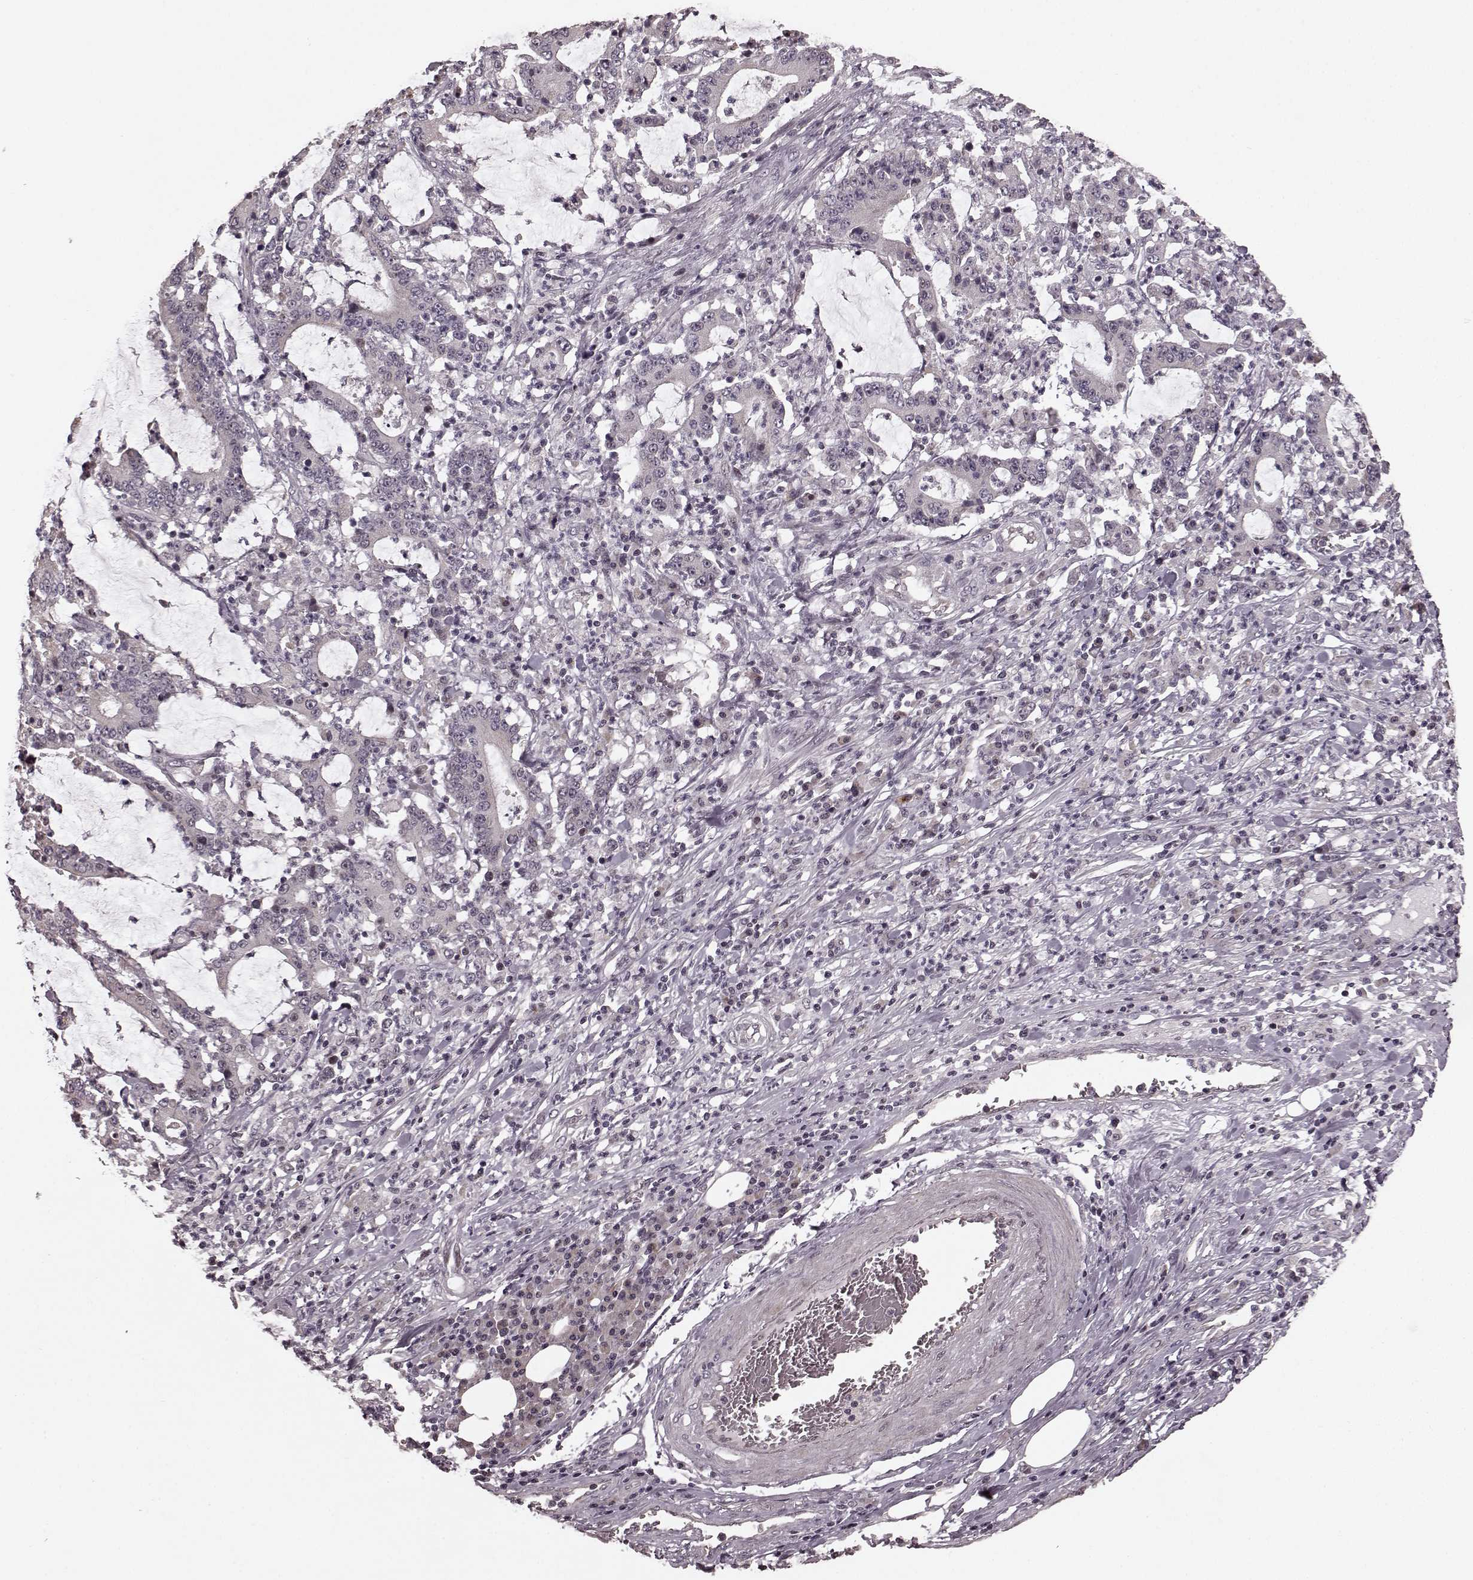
{"staining": {"intensity": "negative", "quantity": "none", "location": "none"}, "tissue": "stomach cancer", "cell_type": "Tumor cells", "image_type": "cancer", "snomed": [{"axis": "morphology", "description": "Adenocarcinoma, NOS"}, {"axis": "topography", "description": "Stomach, upper"}], "caption": "Immunohistochemical staining of adenocarcinoma (stomach) exhibits no significant positivity in tumor cells. The staining was performed using DAB to visualize the protein expression in brown, while the nuclei were stained in blue with hematoxylin (Magnification: 20x).", "gene": "PLCB4", "patient": {"sex": "male", "age": 68}}